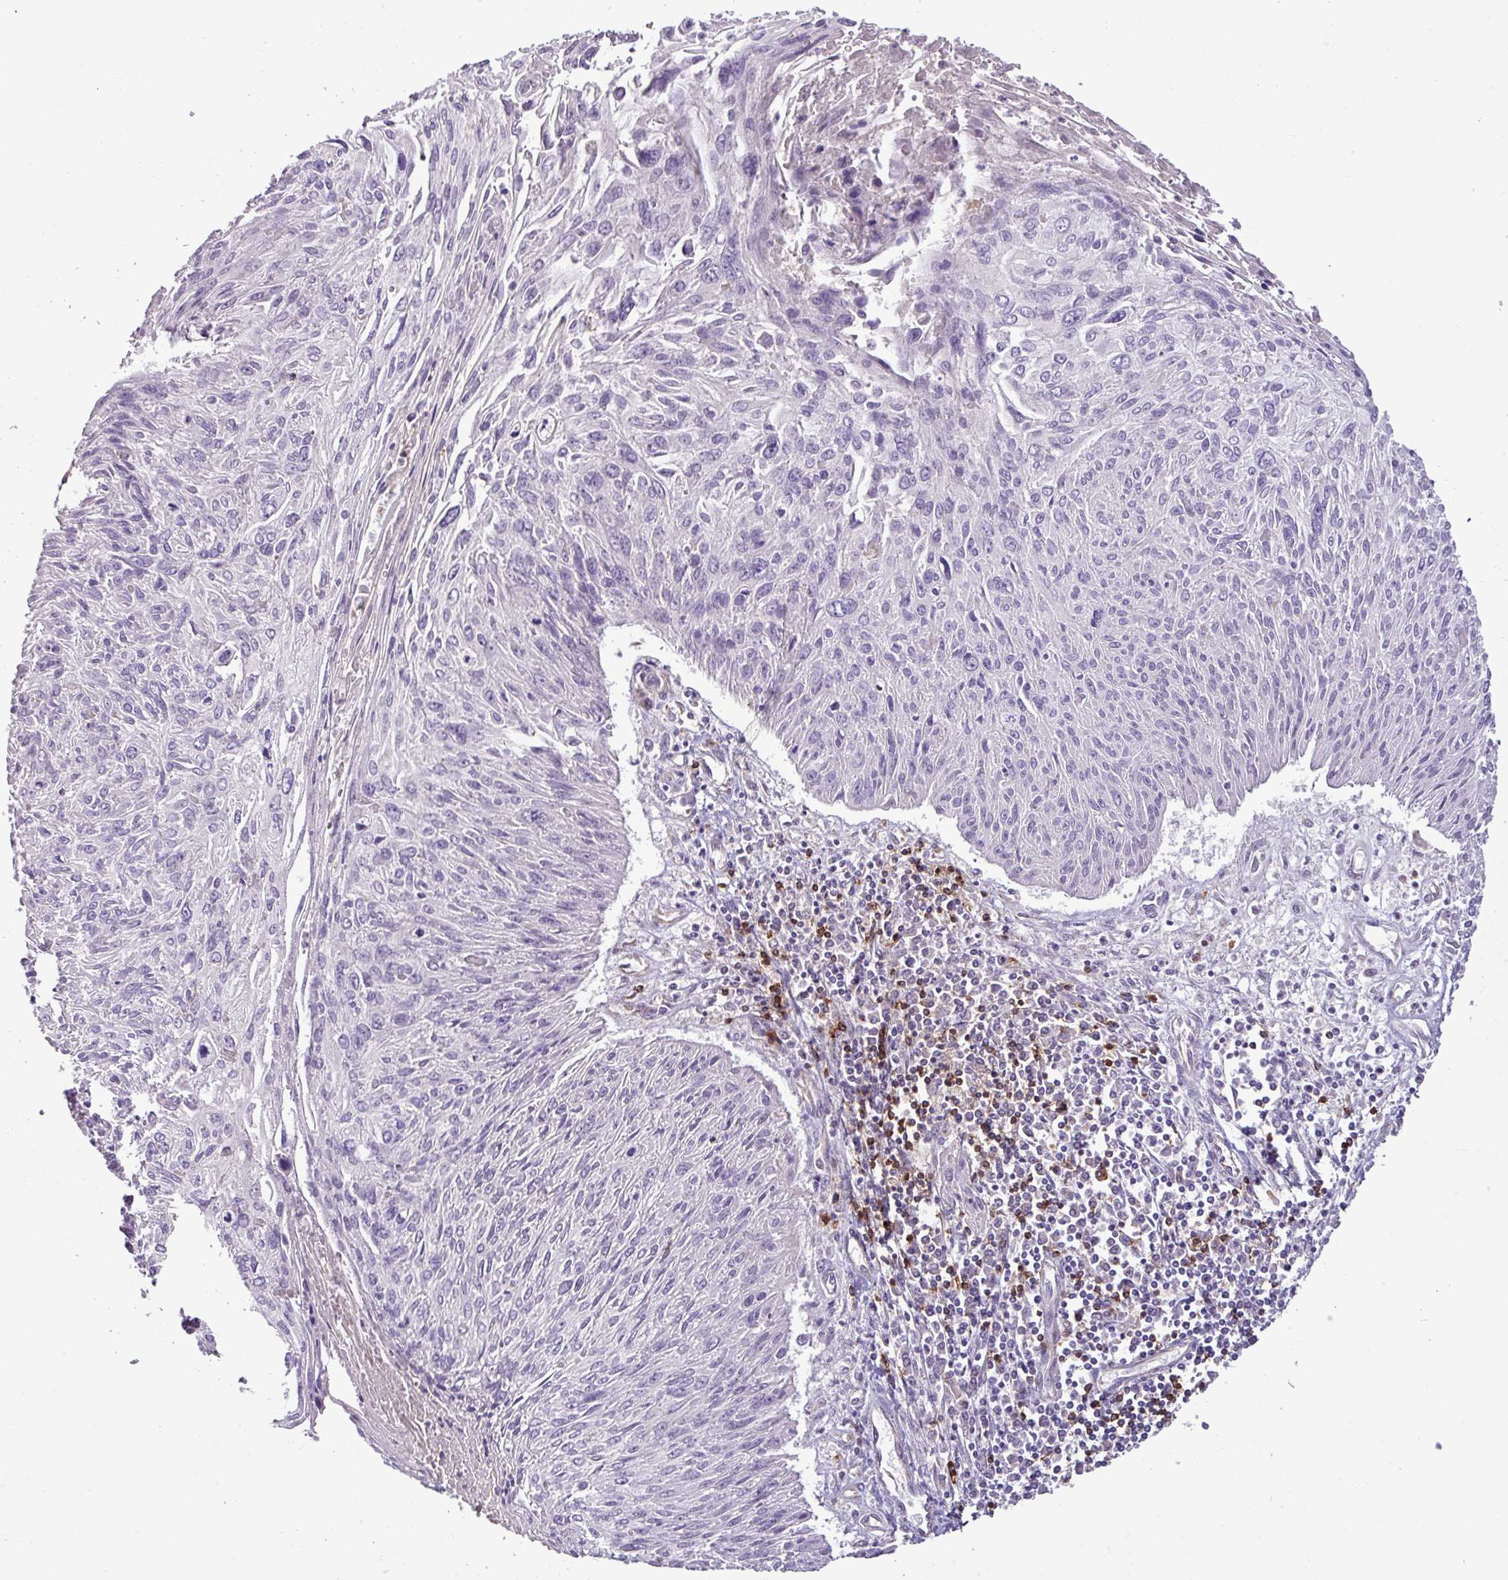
{"staining": {"intensity": "negative", "quantity": "none", "location": "none"}, "tissue": "cervical cancer", "cell_type": "Tumor cells", "image_type": "cancer", "snomed": [{"axis": "morphology", "description": "Squamous cell carcinoma, NOS"}, {"axis": "topography", "description": "Cervix"}], "caption": "A high-resolution histopathology image shows immunohistochemistry staining of cervical squamous cell carcinoma, which displays no significant expression in tumor cells.", "gene": "CD8A", "patient": {"sex": "female", "age": 51}}